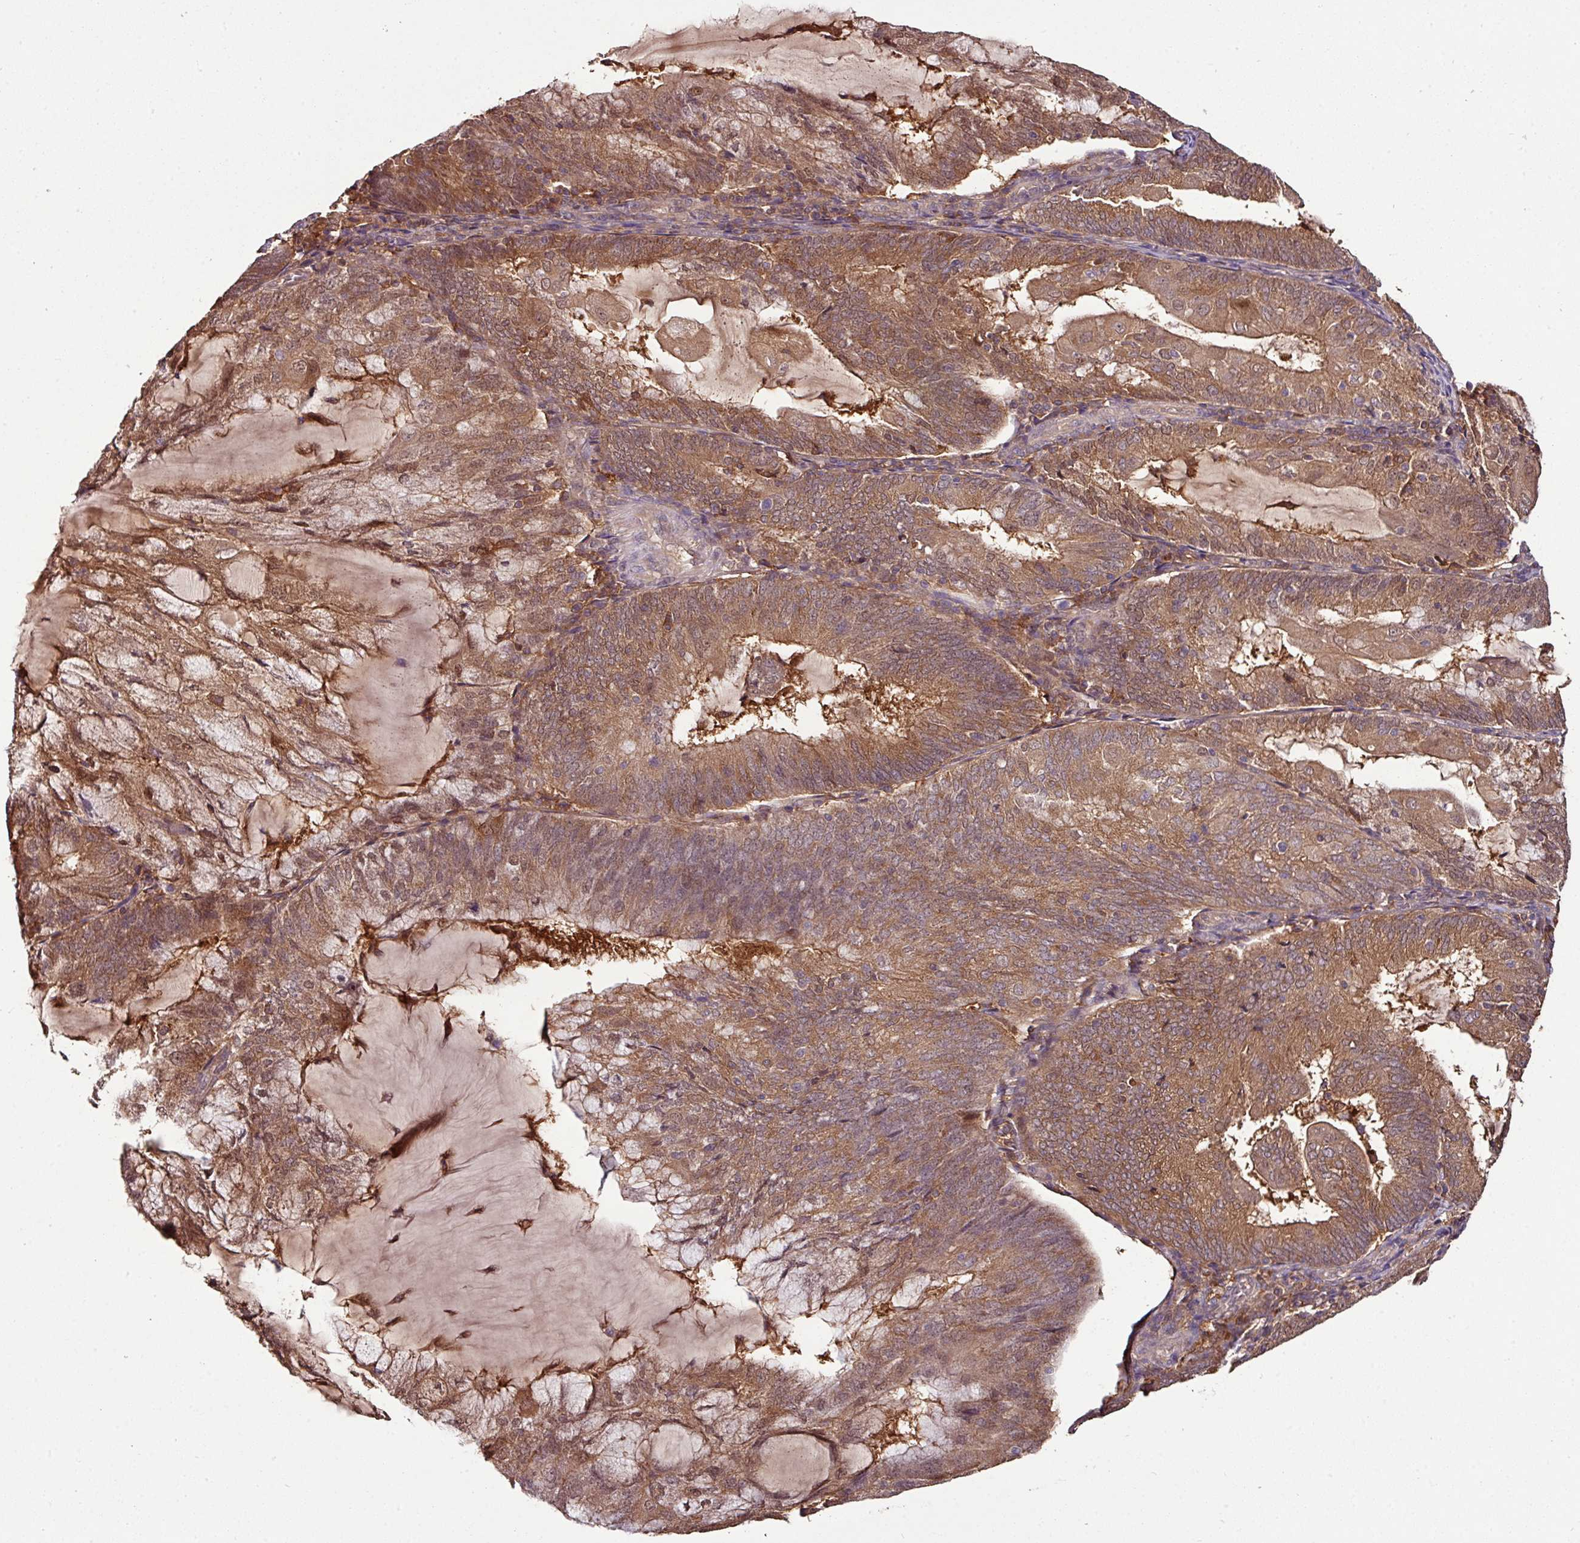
{"staining": {"intensity": "moderate", "quantity": ">75%", "location": "cytoplasmic/membranous"}, "tissue": "endometrial cancer", "cell_type": "Tumor cells", "image_type": "cancer", "snomed": [{"axis": "morphology", "description": "Adenocarcinoma, NOS"}, {"axis": "topography", "description": "Endometrium"}], "caption": "Approximately >75% of tumor cells in human adenocarcinoma (endometrial) display moderate cytoplasmic/membranous protein staining as visualized by brown immunohistochemical staining.", "gene": "GNPDA1", "patient": {"sex": "female", "age": 81}}